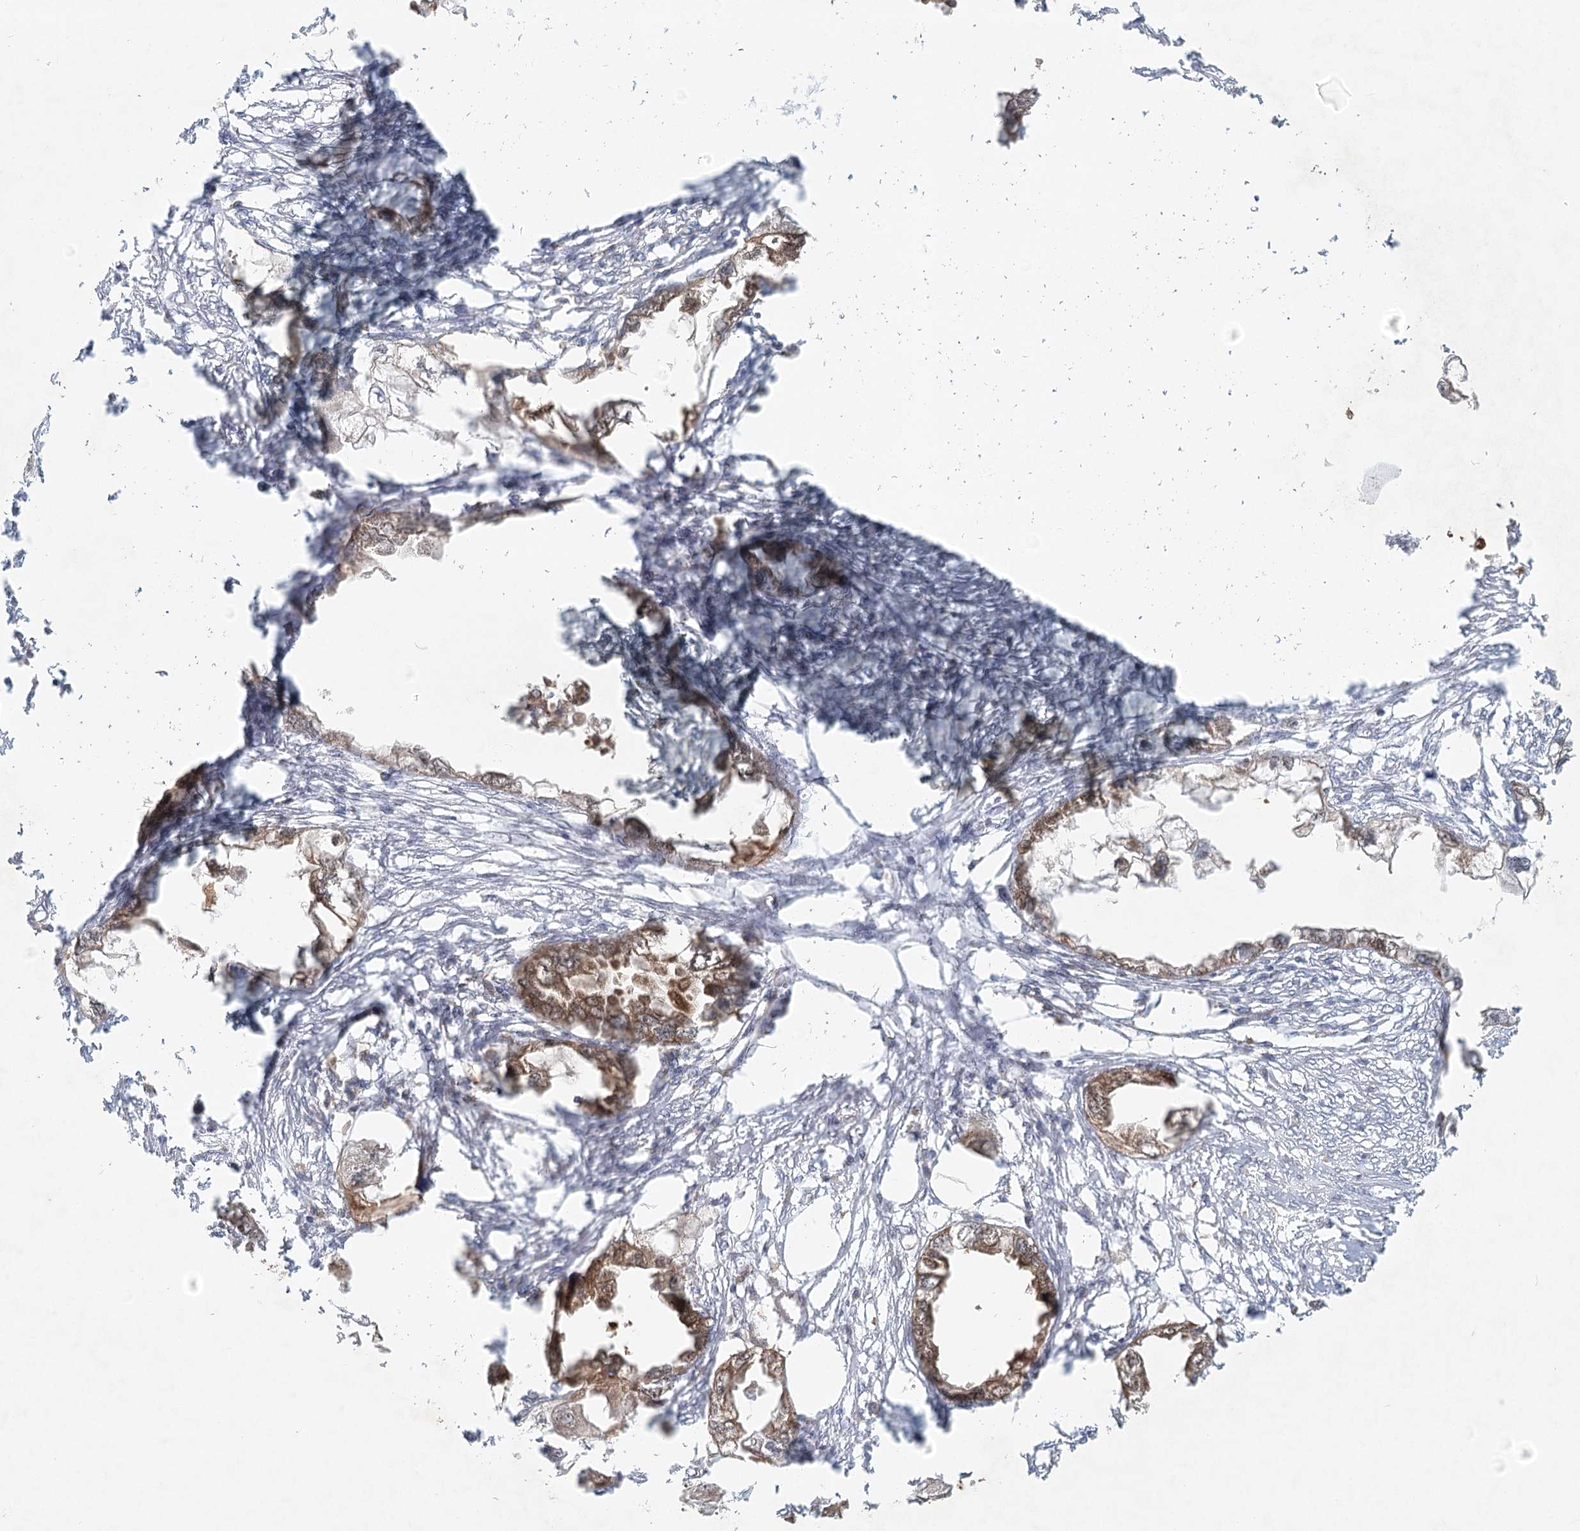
{"staining": {"intensity": "moderate", "quantity": ">75%", "location": "cytoplasmic/membranous"}, "tissue": "endometrial cancer", "cell_type": "Tumor cells", "image_type": "cancer", "snomed": [{"axis": "morphology", "description": "Adenocarcinoma, NOS"}, {"axis": "morphology", "description": "Adenocarcinoma, metastatic, NOS"}, {"axis": "topography", "description": "Adipose tissue"}, {"axis": "topography", "description": "Endometrium"}], "caption": "Immunohistochemical staining of endometrial cancer demonstrates moderate cytoplasmic/membranous protein expression in approximately >75% of tumor cells. The protein of interest is stained brown, and the nuclei are stained in blue (DAB IHC with brightfield microscopy, high magnification).", "gene": "TAS1R1", "patient": {"sex": "female", "age": 67}}